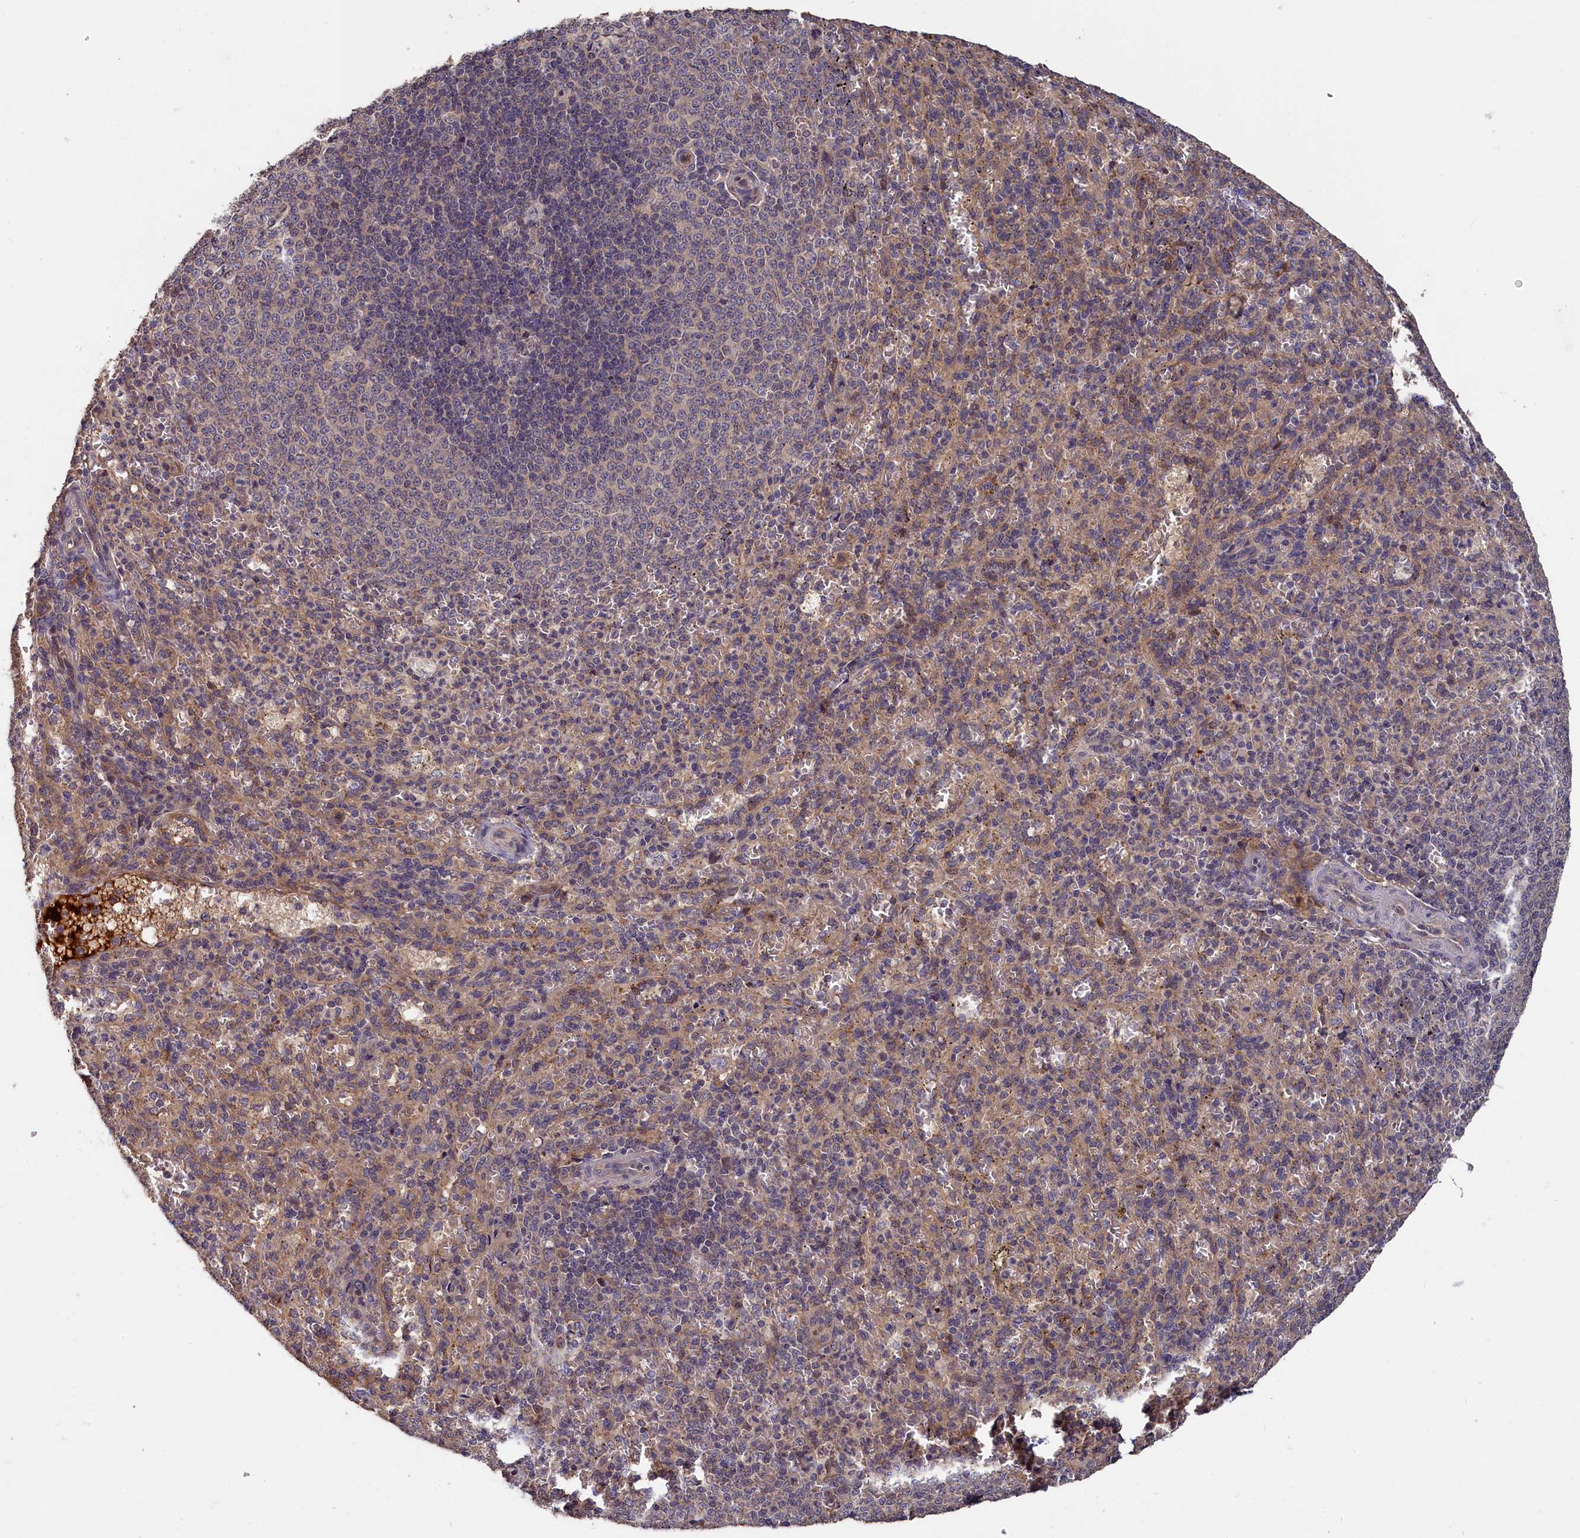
{"staining": {"intensity": "weak", "quantity": "<25%", "location": "cytoplasmic/membranous"}, "tissue": "spleen", "cell_type": "Cells in red pulp", "image_type": "normal", "snomed": [{"axis": "morphology", "description": "Normal tissue, NOS"}, {"axis": "topography", "description": "Spleen"}], "caption": "The micrograph shows no staining of cells in red pulp in unremarkable spleen.", "gene": "ITIH1", "patient": {"sex": "female", "age": 21}}